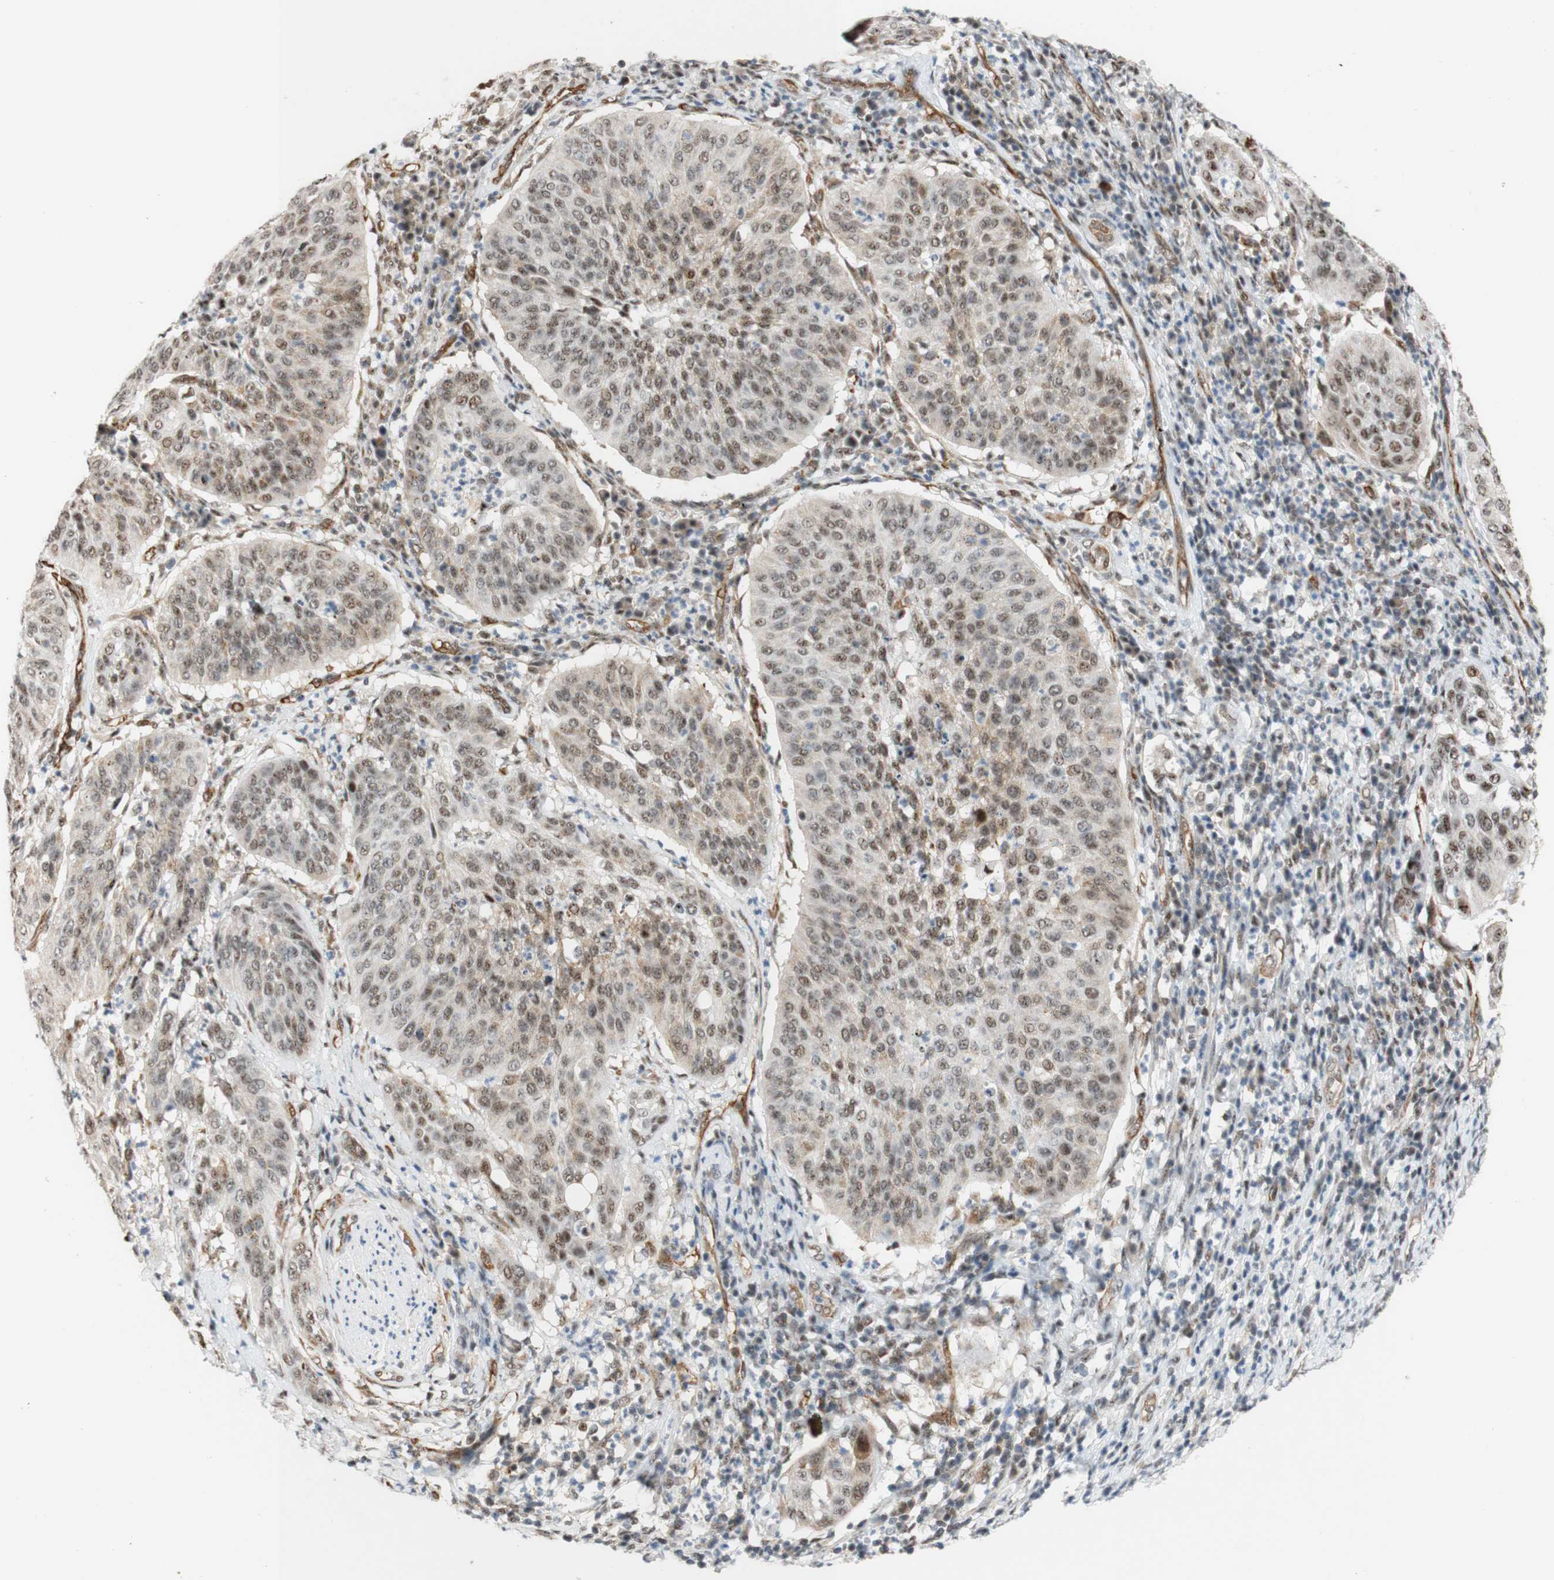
{"staining": {"intensity": "weak", "quantity": ">75%", "location": "cytoplasmic/membranous,nuclear"}, "tissue": "cervical cancer", "cell_type": "Tumor cells", "image_type": "cancer", "snomed": [{"axis": "morphology", "description": "Normal tissue, NOS"}, {"axis": "morphology", "description": "Squamous cell carcinoma, NOS"}, {"axis": "topography", "description": "Cervix"}], "caption": "Immunohistochemistry of human cervical cancer (squamous cell carcinoma) displays low levels of weak cytoplasmic/membranous and nuclear expression in approximately >75% of tumor cells.", "gene": "SAP18", "patient": {"sex": "female", "age": 39}}